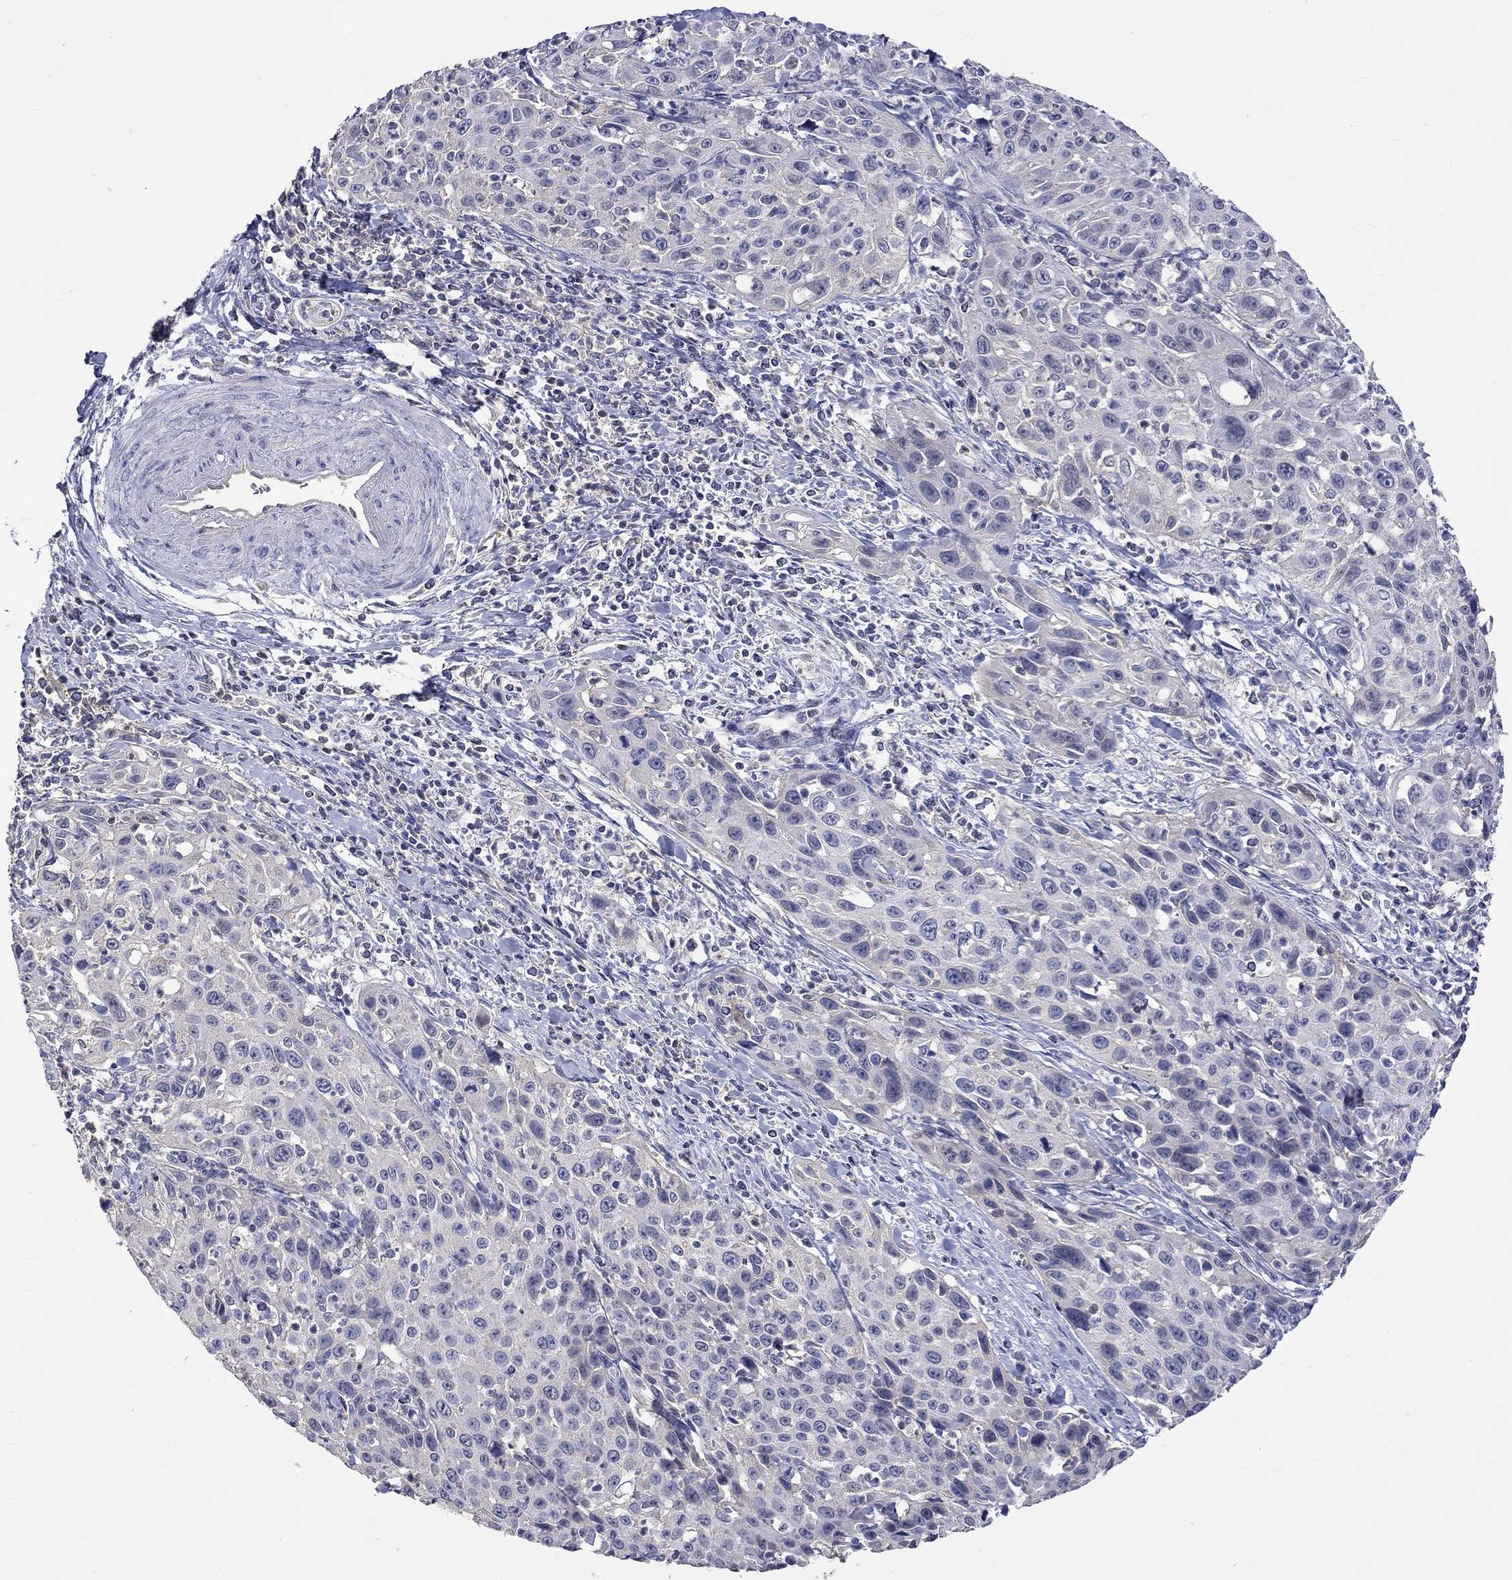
{"staining": {"intensity": "negative", "quantity": "none", "location": "none"}, "tissue": "cervical cancer", "cell_type": "Tumor cells", "image_type": "cancer", "snomed": [{"axis": "morphology", "description": "Squamous cell carcinoma, NOS"}, {"axis": "topography", "description": "Cervix"}], "caption": "DAB immunohistochemical staining of cervical cancer reveals no significant staining in tumor cells.", "gene": "LRFN4", "patient": {"sex": "female", "age": 26}}